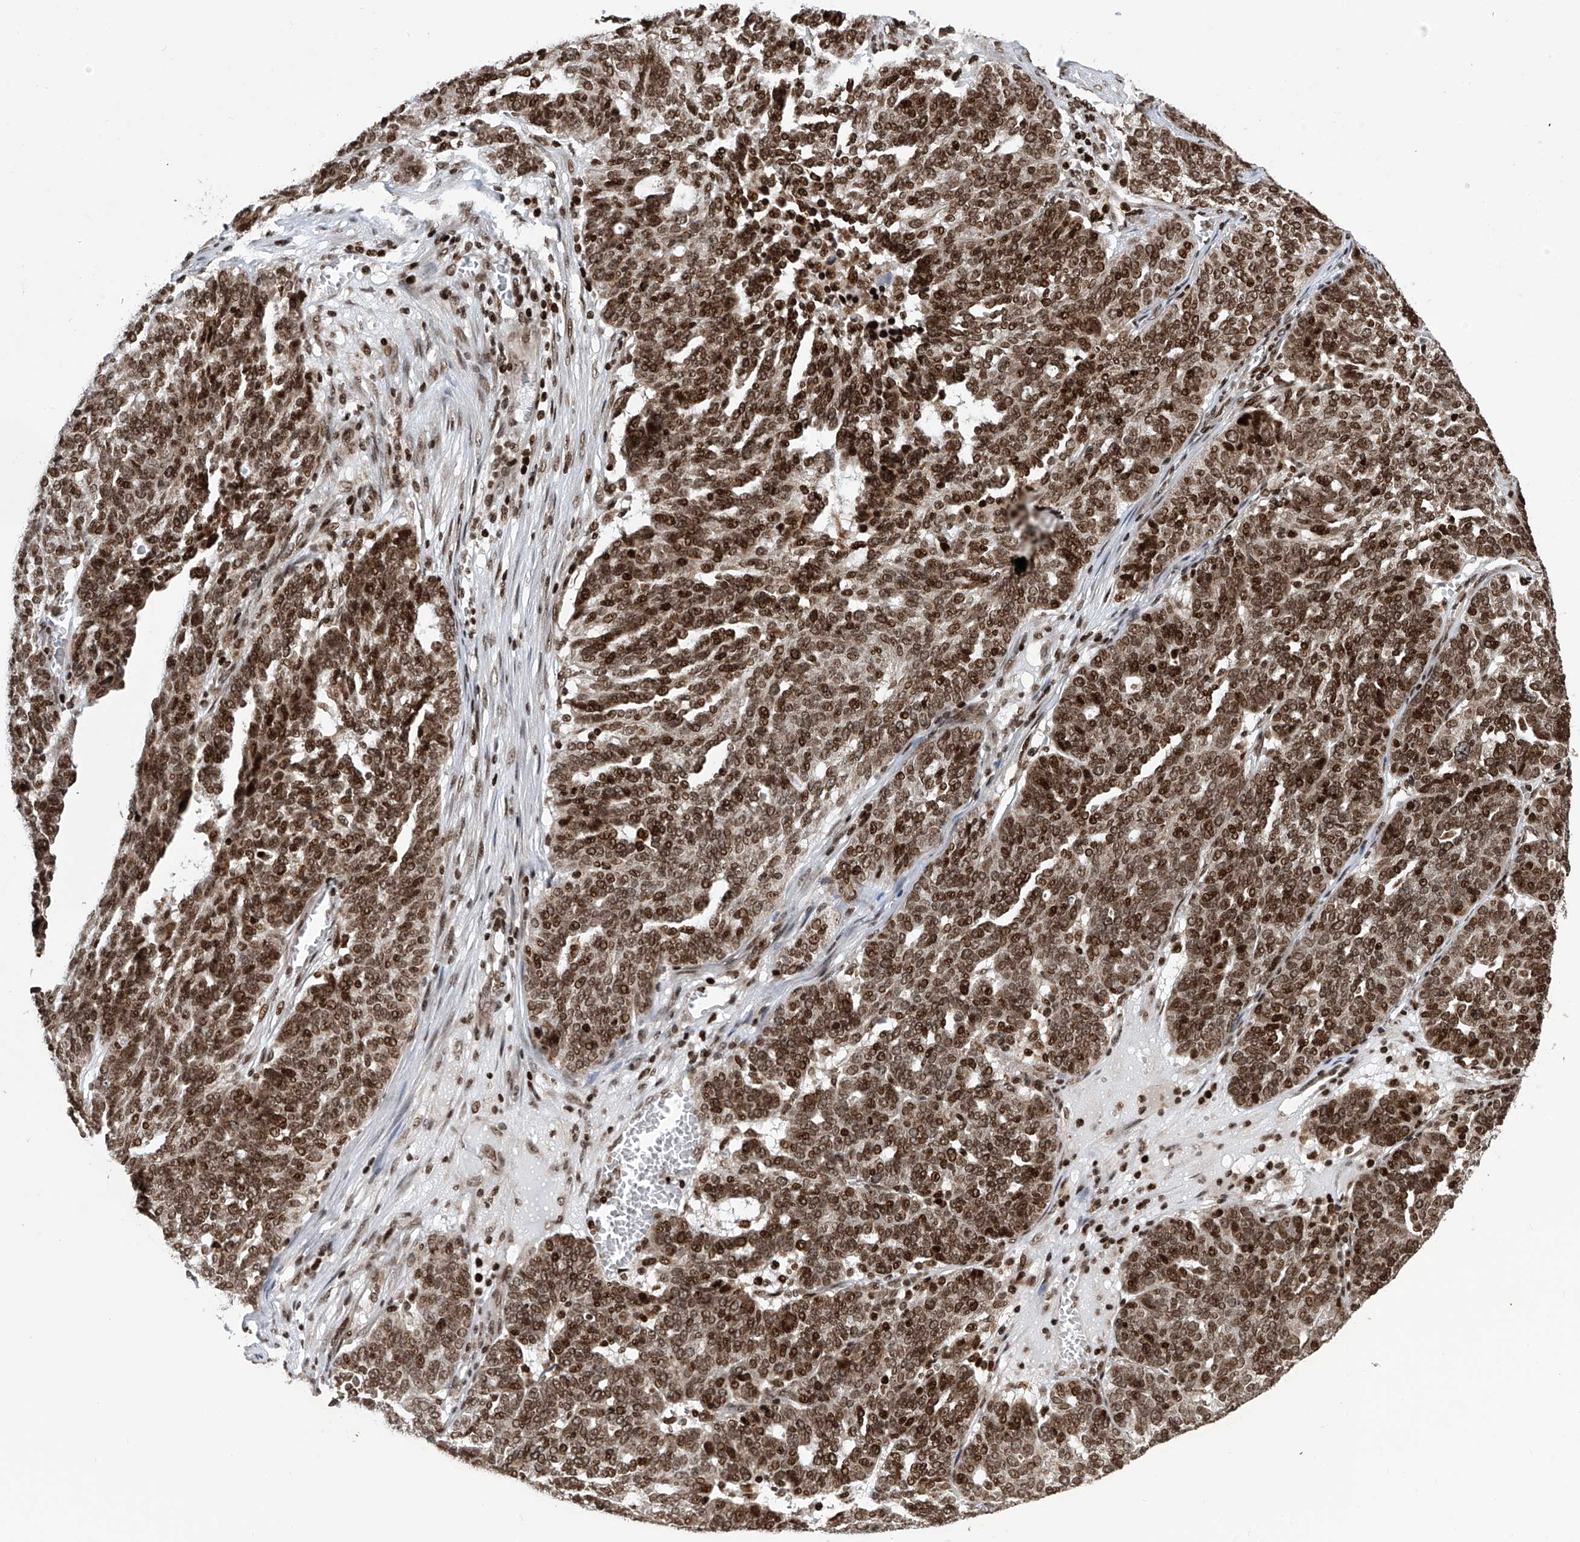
{"staining": {"intensity": "moderate", "quantity": ">75%", "location": "nuclear"}, "tissue": "ovarian cancer", "cell_type": "Tumor cells", "image_type": "cancer", "snomed": [{"axis": "morphology", "description": "Cystadenocarcinoma, serous, NOS"}, {"axis": "topography", "description": "Ovary"}], "caption": "Immunohistochemical staining of human serous cystadenocarcinoma (ovarian) demonstrates moderate nuclear protein positivity in about >75% of tumor cells.", "gene": "PAK1IP1", "patient": {"sex": "female", "age": 59}}